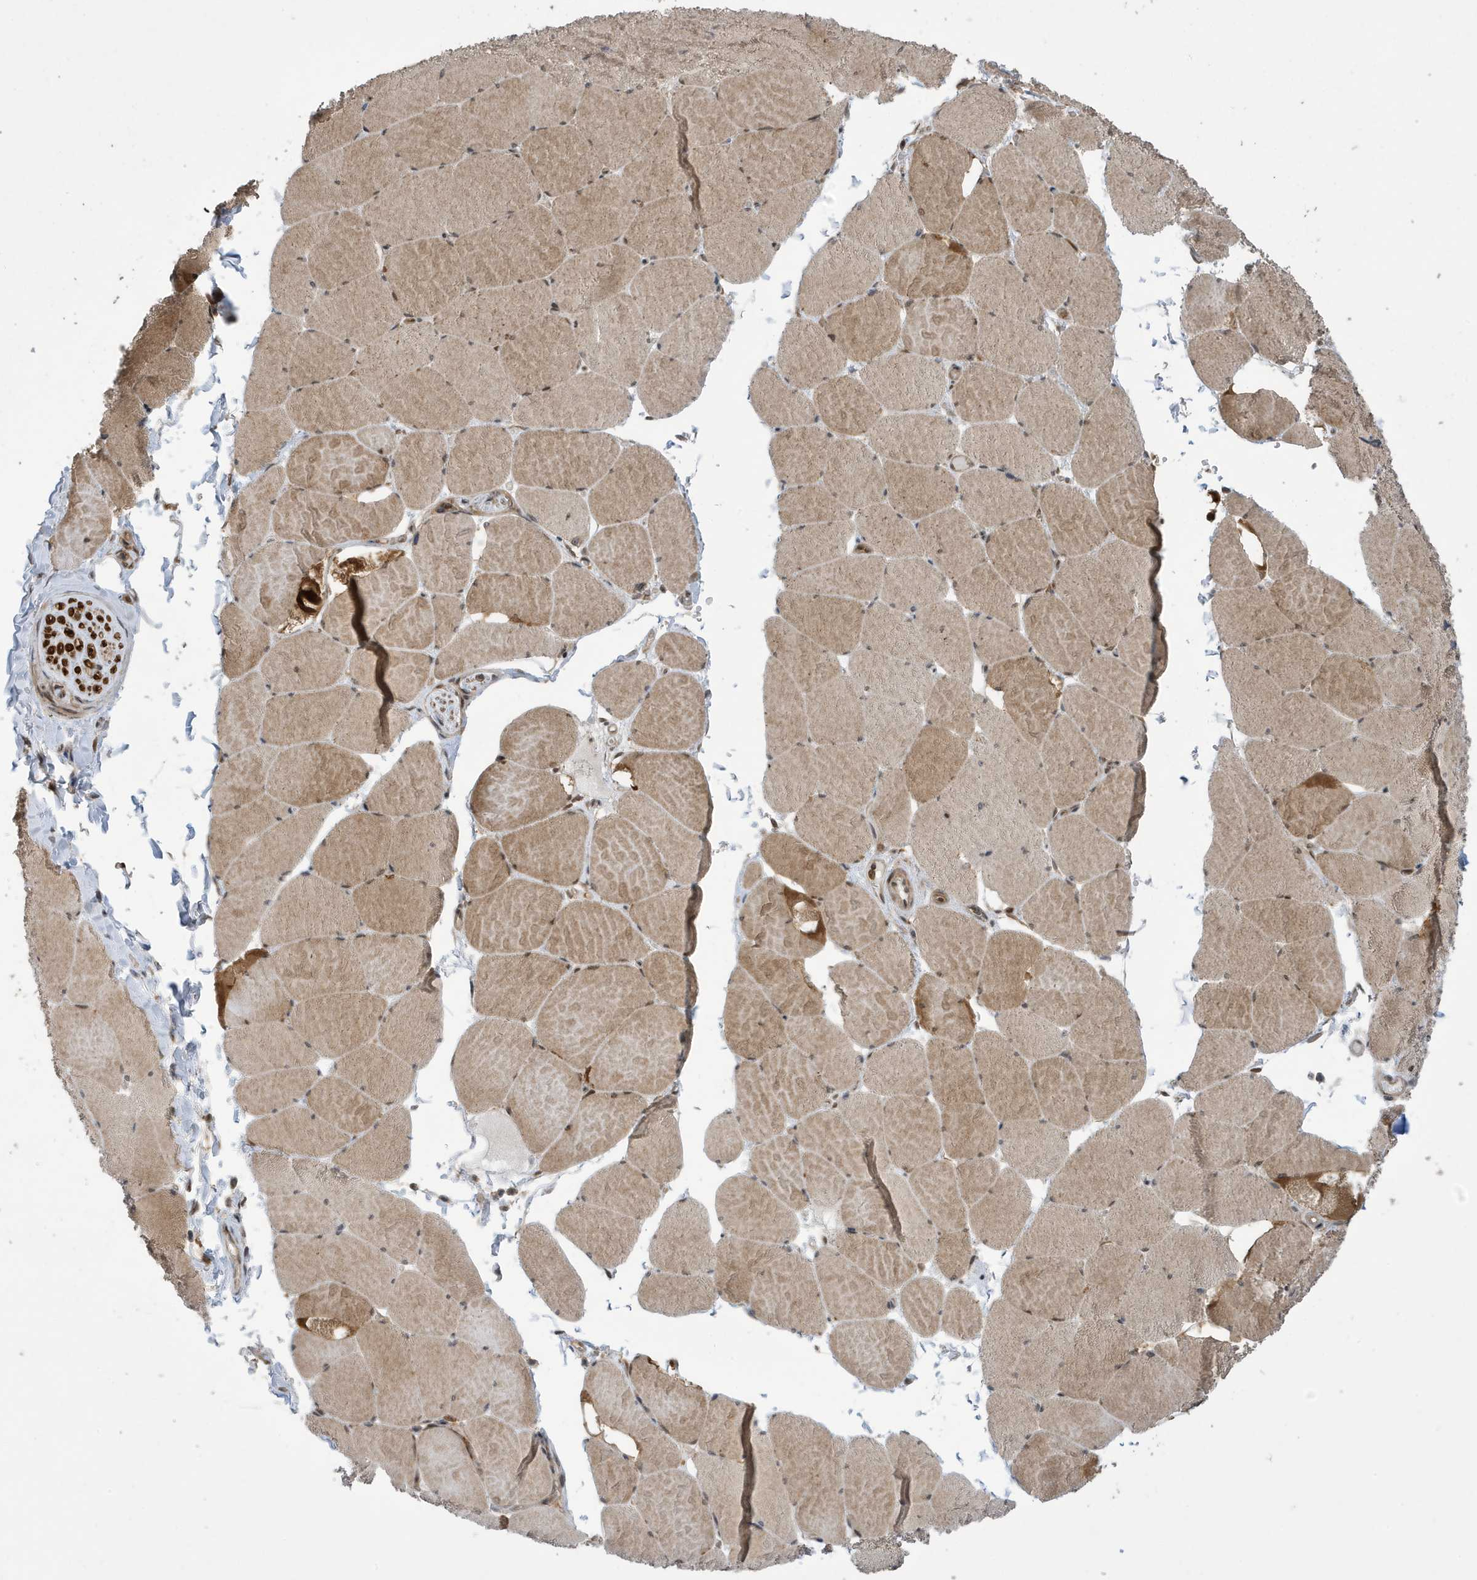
{"staining": {"intensity": "moderate", "quantity": ">75%", "location": "cytoplasmic/membranous,nuclear"}, "tissue": "skeletal muscle", "cell_type": "Myocytes", "image_type": "normal", "snomed": [{"axis": "morphology", "description": "Normal tissue, NOS"}, {"axis": "topography", "description": "Skeletal muscle"}, {"axis": "topography", "description": "Head-Neck"}], "caption": "IHC (DAB (3,3'-diaminobenzidine)) staining of normal skeletal muscle exhibits moderate cytoplasmic/membranous,nuclear protein expression in approximately >75% of myocytes.", "gene": "UBQLN1", "patient": {"sex": "male", "age": 66}}